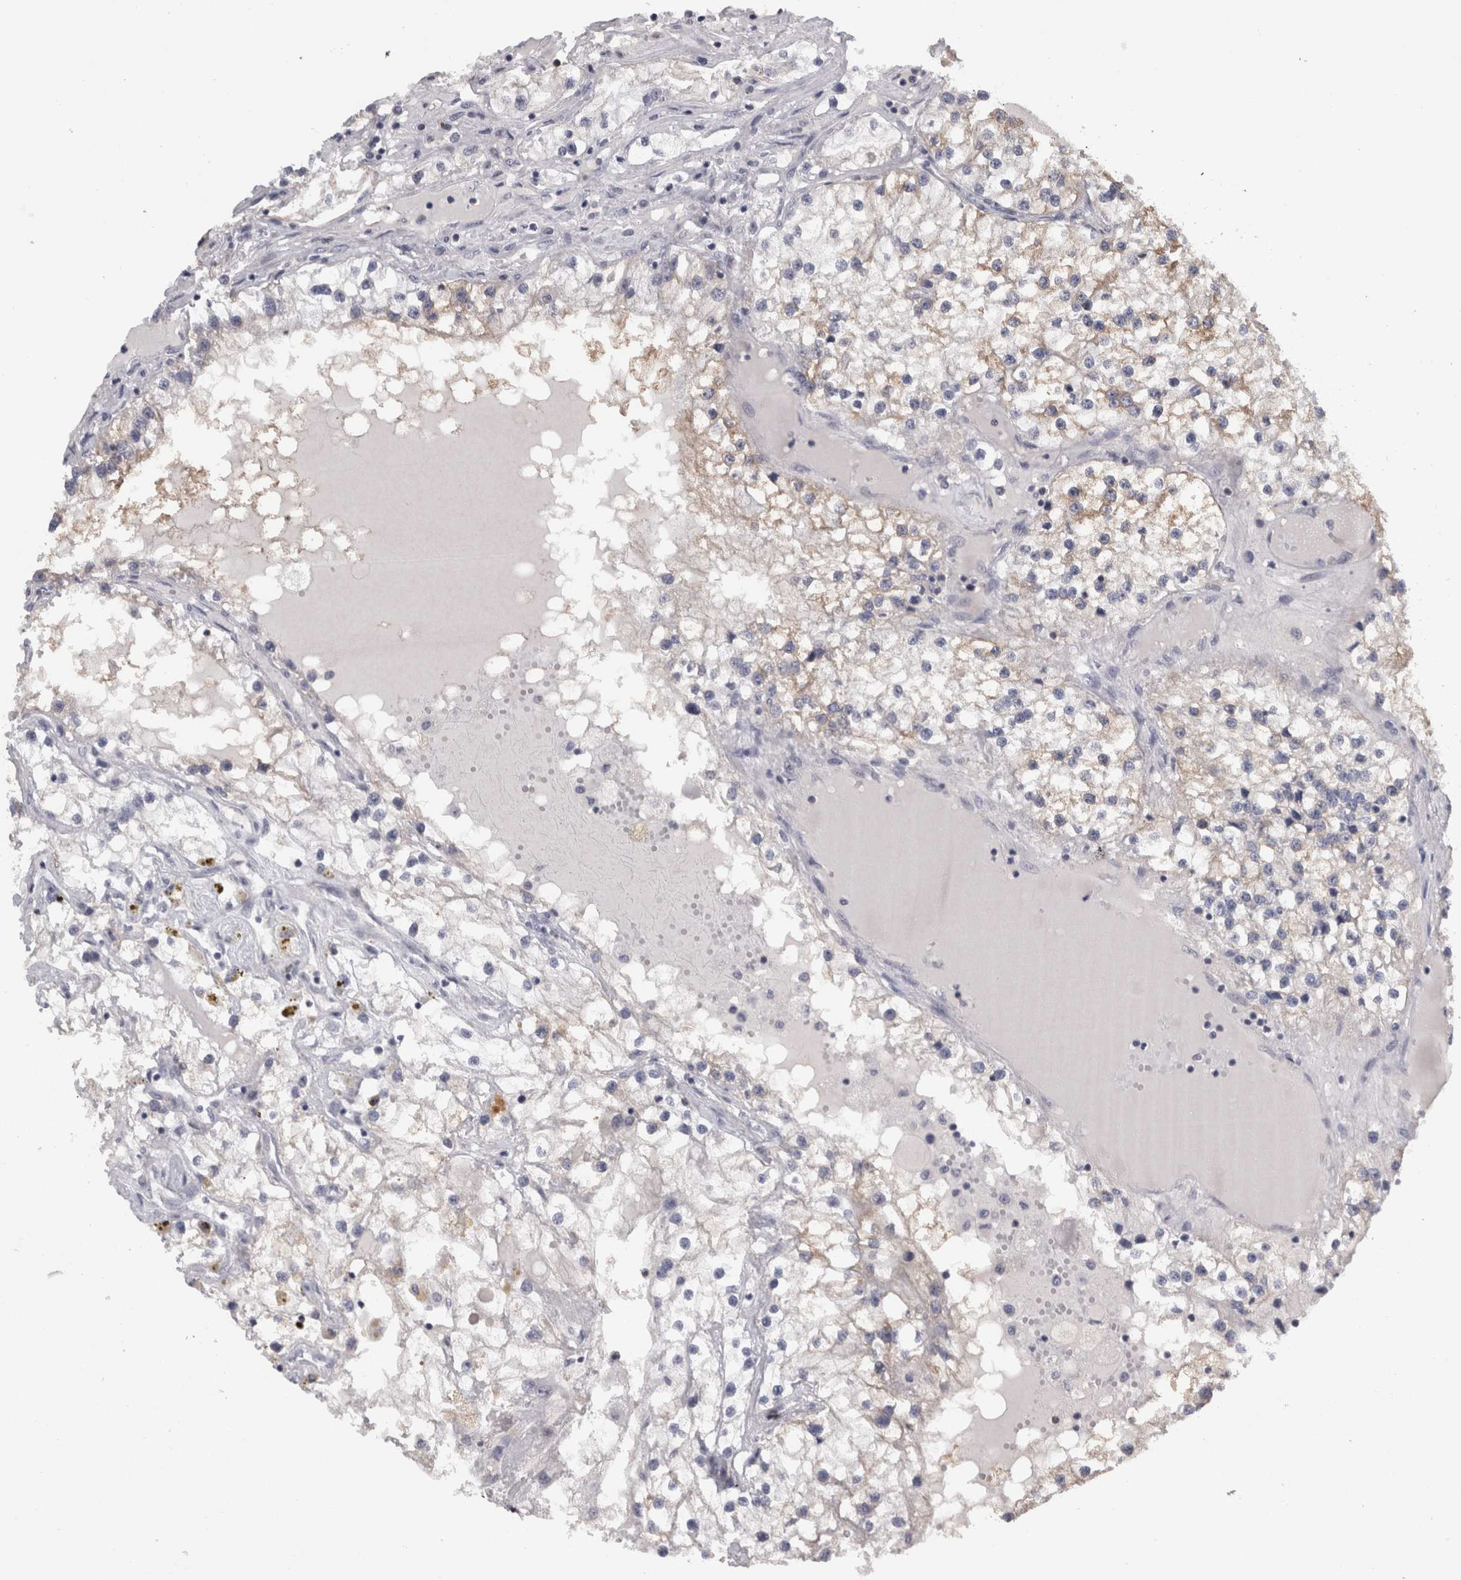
{"staining": {"intensity": "weak", "quantity": "<25%", "location": "cytoplasmic/membranous"}, "tissue": "renal cancer", "cell_type": "Tumor cells", "image_type": "cancer", "snomed": [{"axis": "morphology", "description": "Adenocarcinoma, NOS"}, {"axis": "topography", "description": "Kidney"}], "caption": "This is an immunohistochemistry histopathology image of renal cancer (adenocarcinoma). There is no staining in tumor cells.", "gene": "TCAP", "patient": {"sex": "male", "age": 68}}